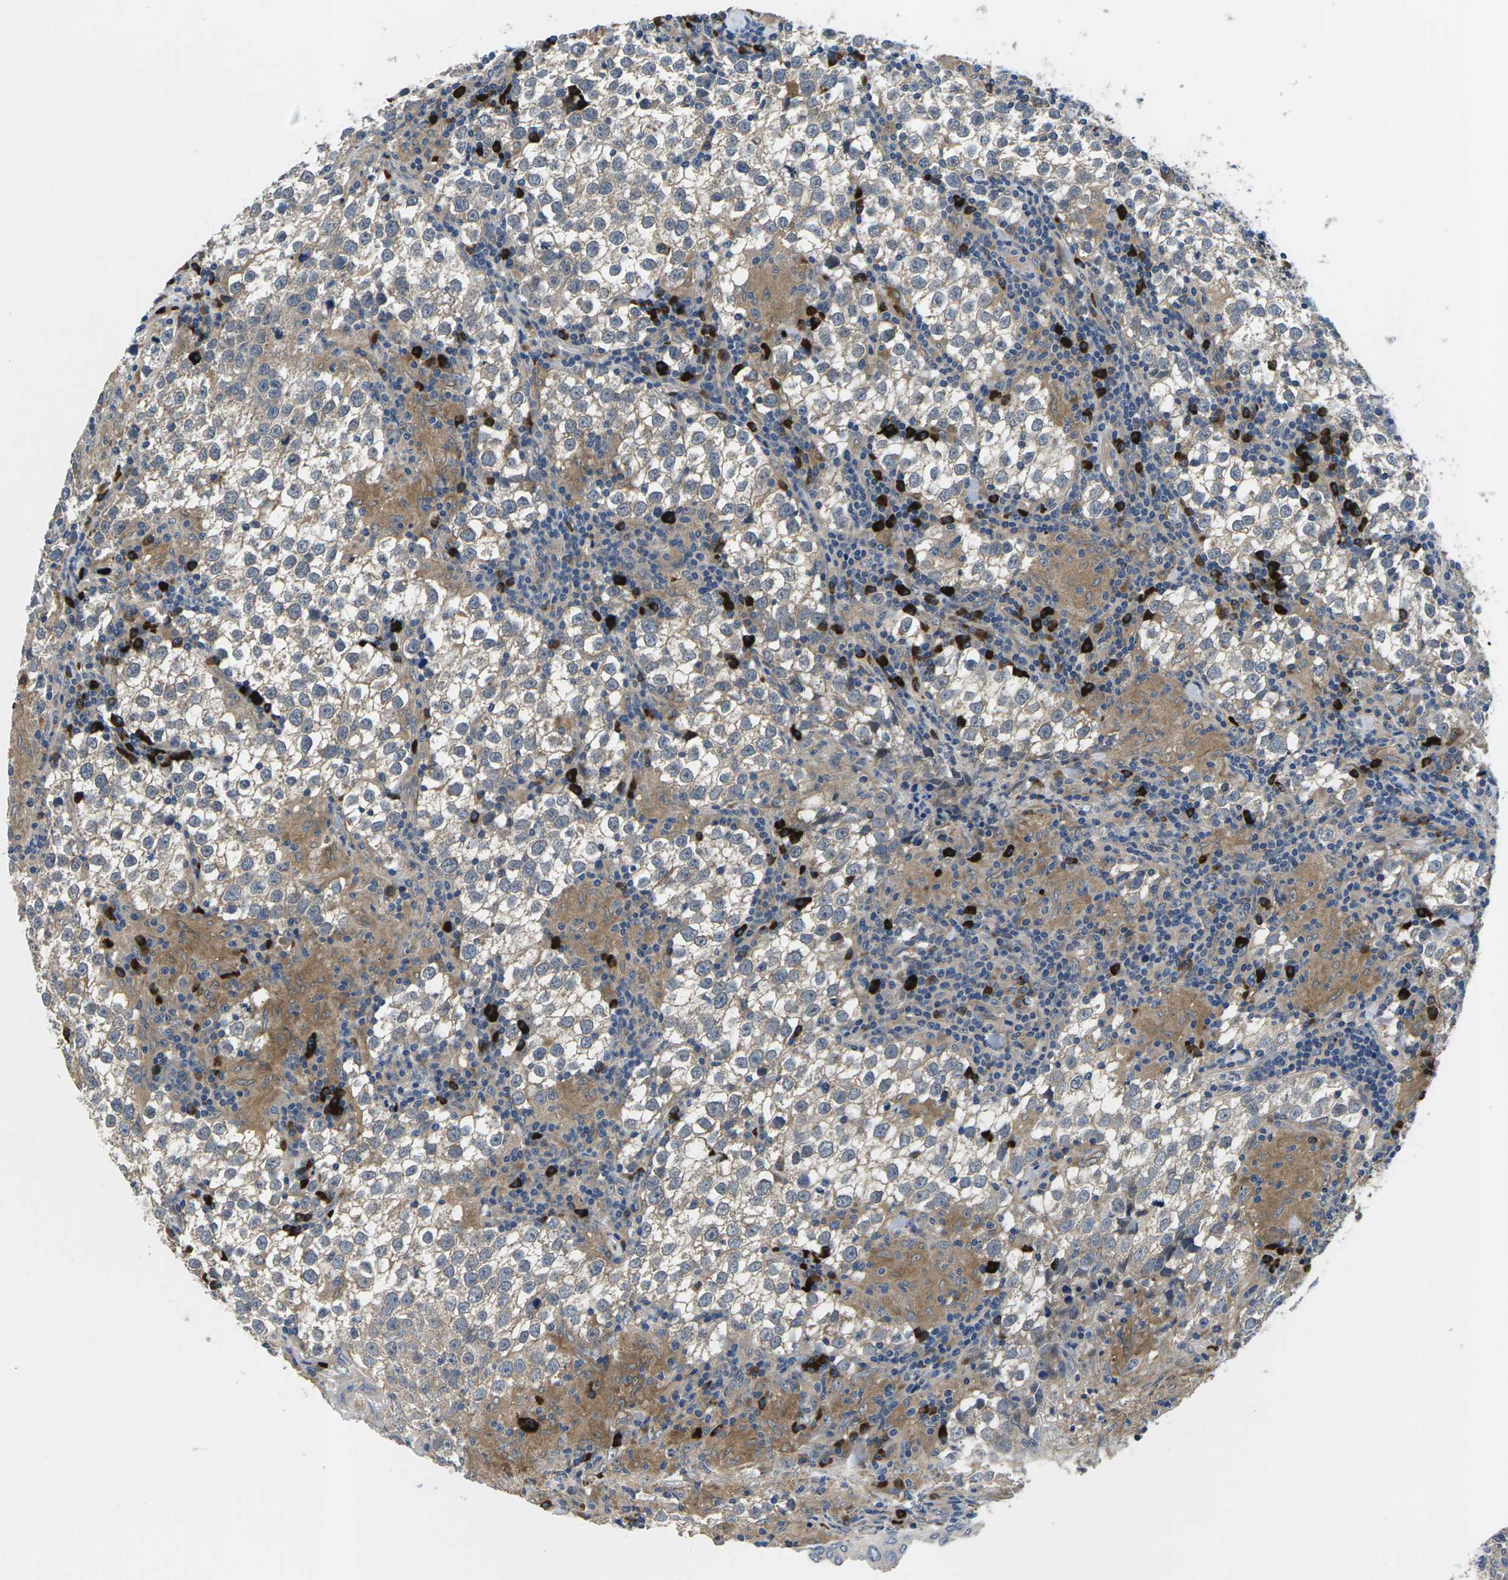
{"staining": {"intensity": "weak", "quantity": ">75%", "location": "cytoplasmic/membranous"}, "tissue": "testis cancer", "cell_type": "Tumor cells", "image_type": "cancer", "snomed": [{"axis": "morphology", "description": "Seminoma, NOS"}, {"axis": "morphology", "description": "Carcinoma, Embryonal, NOS"}, {"axis": "topography", "description": "Testis"}], "caption": "IHC image of human testis cancer stained for a protein (brown), which demonstrates low levels of weak cytoplasmic/membranous expression in about >75% of tumor cells.", "gene": "PLCE1", "patient": {"sex": "male", "age": 36}}